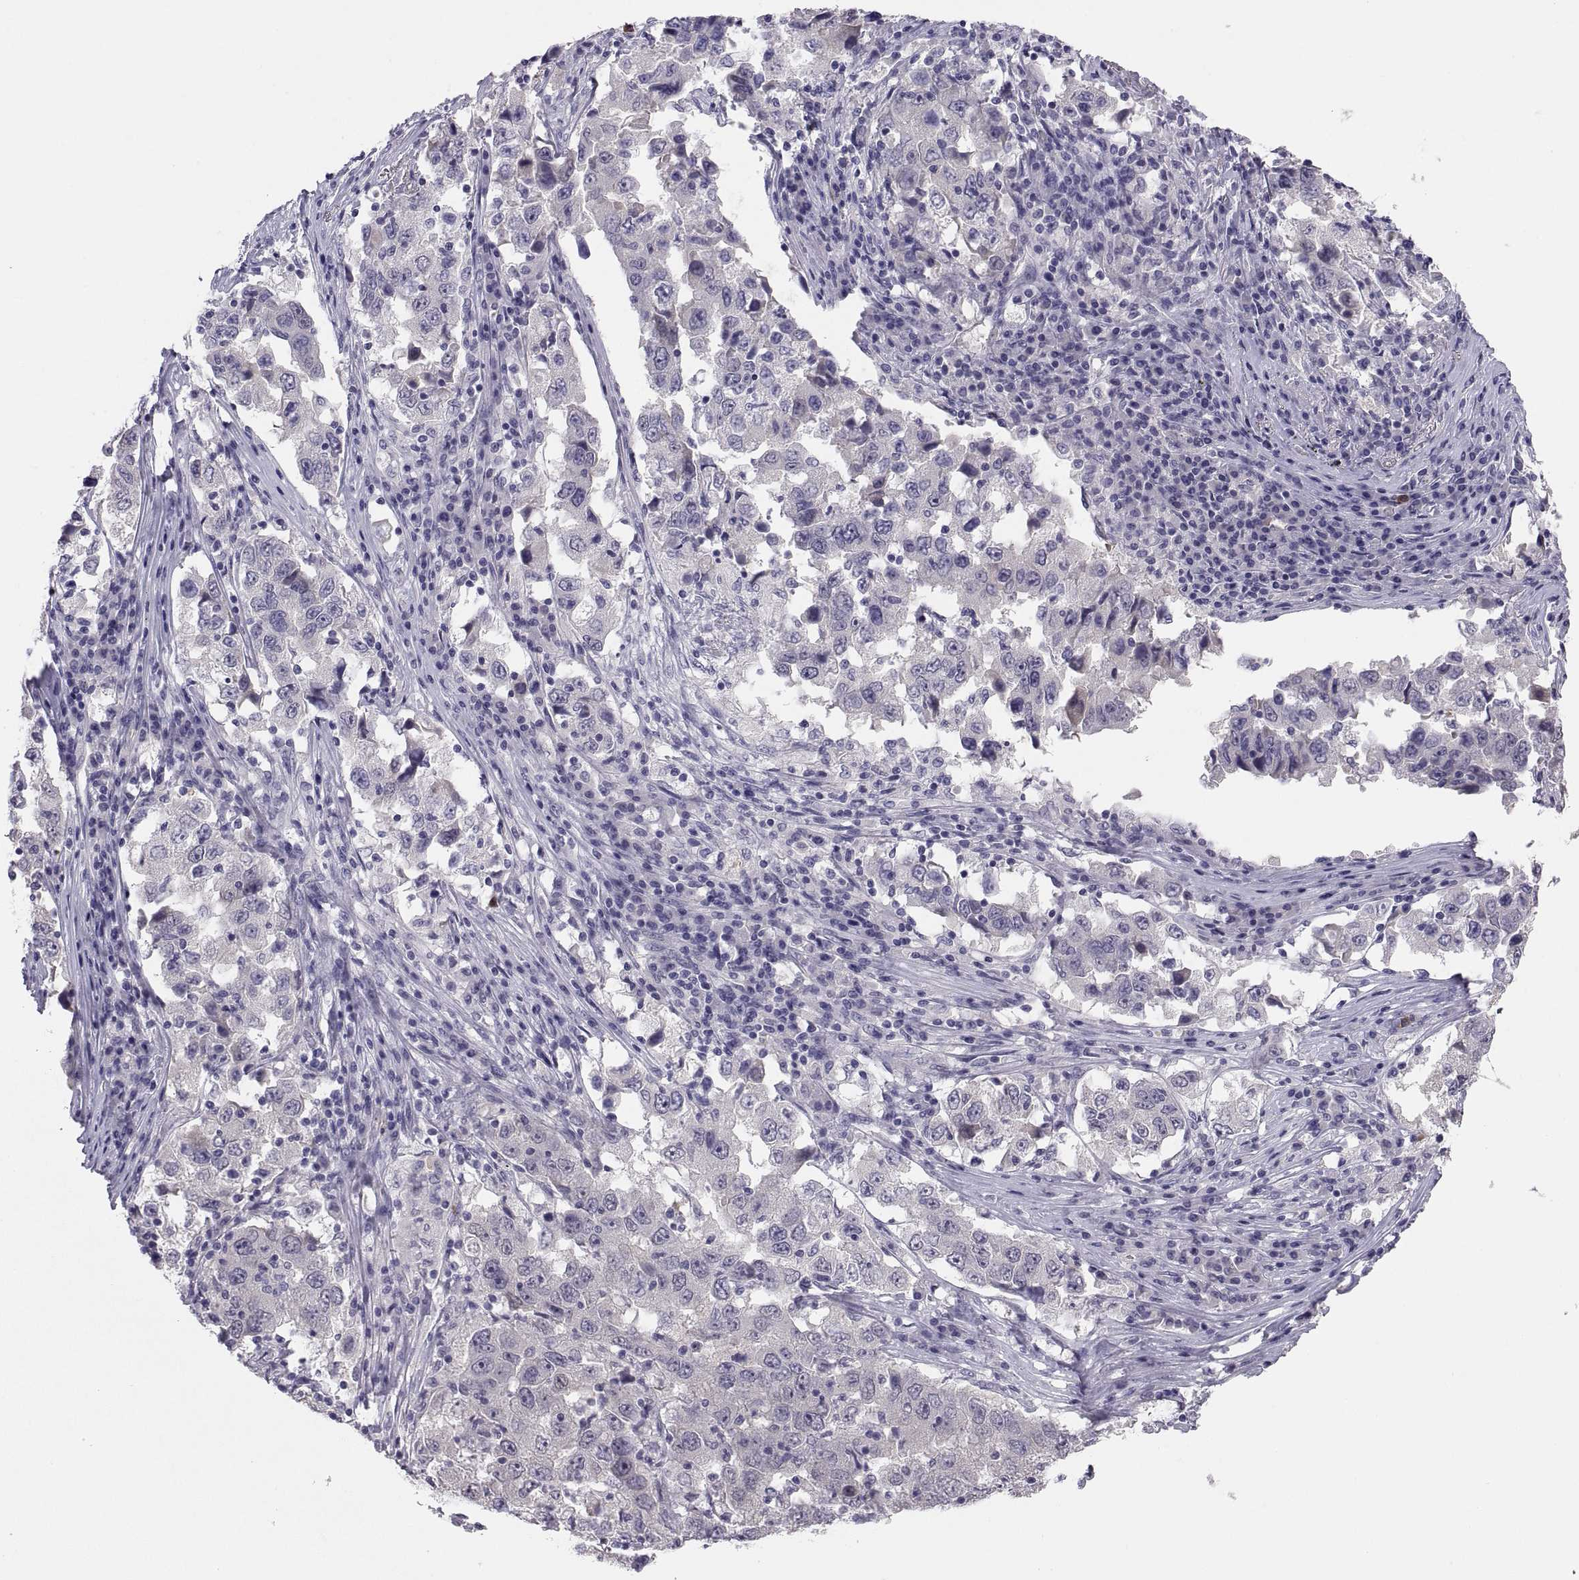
{"staining": {"intensity": "negative", "quantity": "none", "location": "none"}, "tissue": "lung cancer", "cell_type": "Tumor cells", "image_type": "cancer", "snomed": [{"axis": "morphology", "description": "Adenocarcinoma, NOS"}, {"axis": "topography", "description": "Lung"}], "caption": "Lung cancer (adenocarcinoma) stained for a protein using IHC shows no staining tumor cells.", "gene": "STRC", "patient": {"sex": "male", "age": 73}}